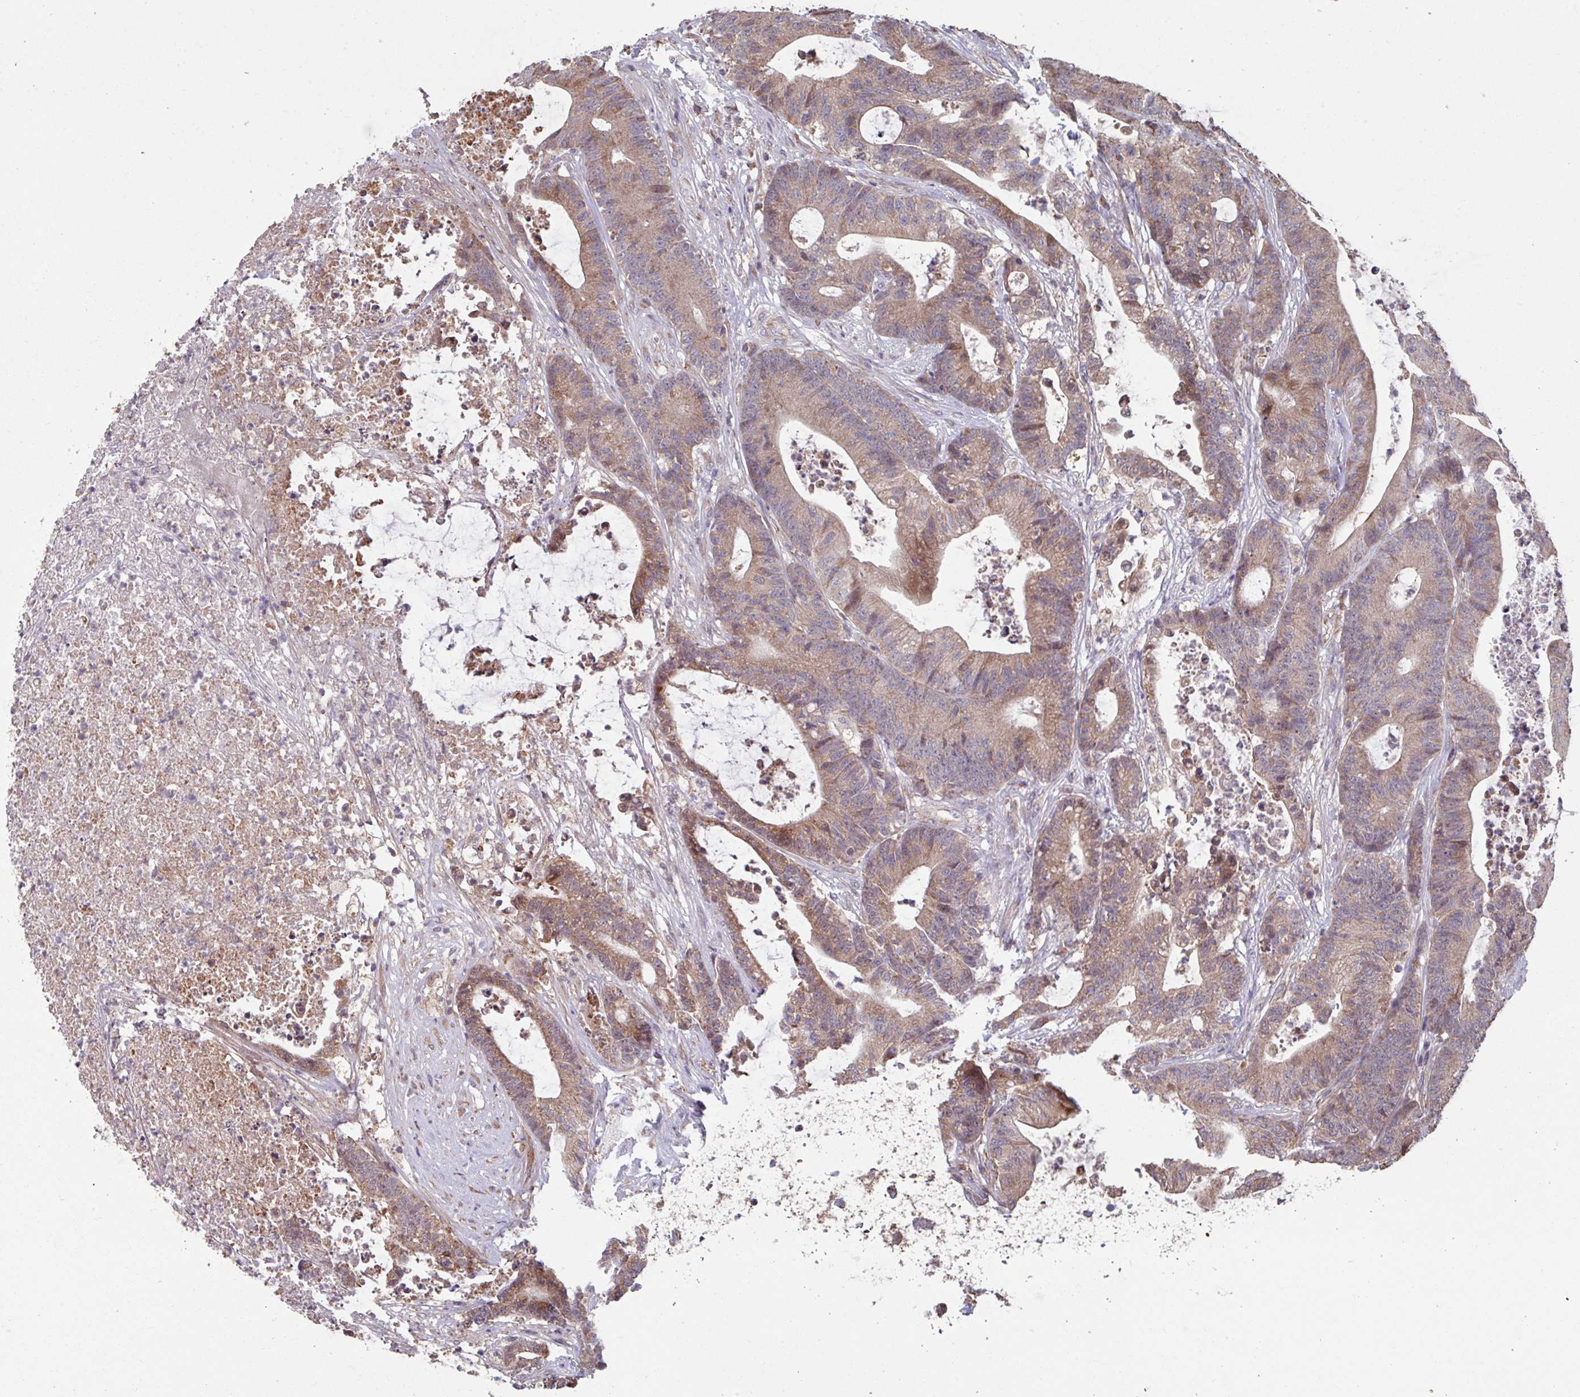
{"staining": {"intensity": "weak", "quantity": "25%-75%", "location": "cytoplasmic/membranous"}, "tissue": "colorectal cancer", "cell_type": "Tumor cells", "image_type": "cancer", "snomed": [{"axis": "morphology", "description": "Adenocarcinoma, NOS"}, {"axis": "topography", "description": "Colon"}], "caption": "High-magnification brightfield microscopy of colorectal adenocarcinoma stained with DAB (3,3'-diaminobenzidine) (brown) and counterstained with hematoxylin (blue). tumor cells exhibit weak cytoplasmic/membranous staining is appreciated in about25%-75% of cells. Nuclei are stained in blue.", "gene": "COX7C", "patient": {"sex": "female", "age": 84}}